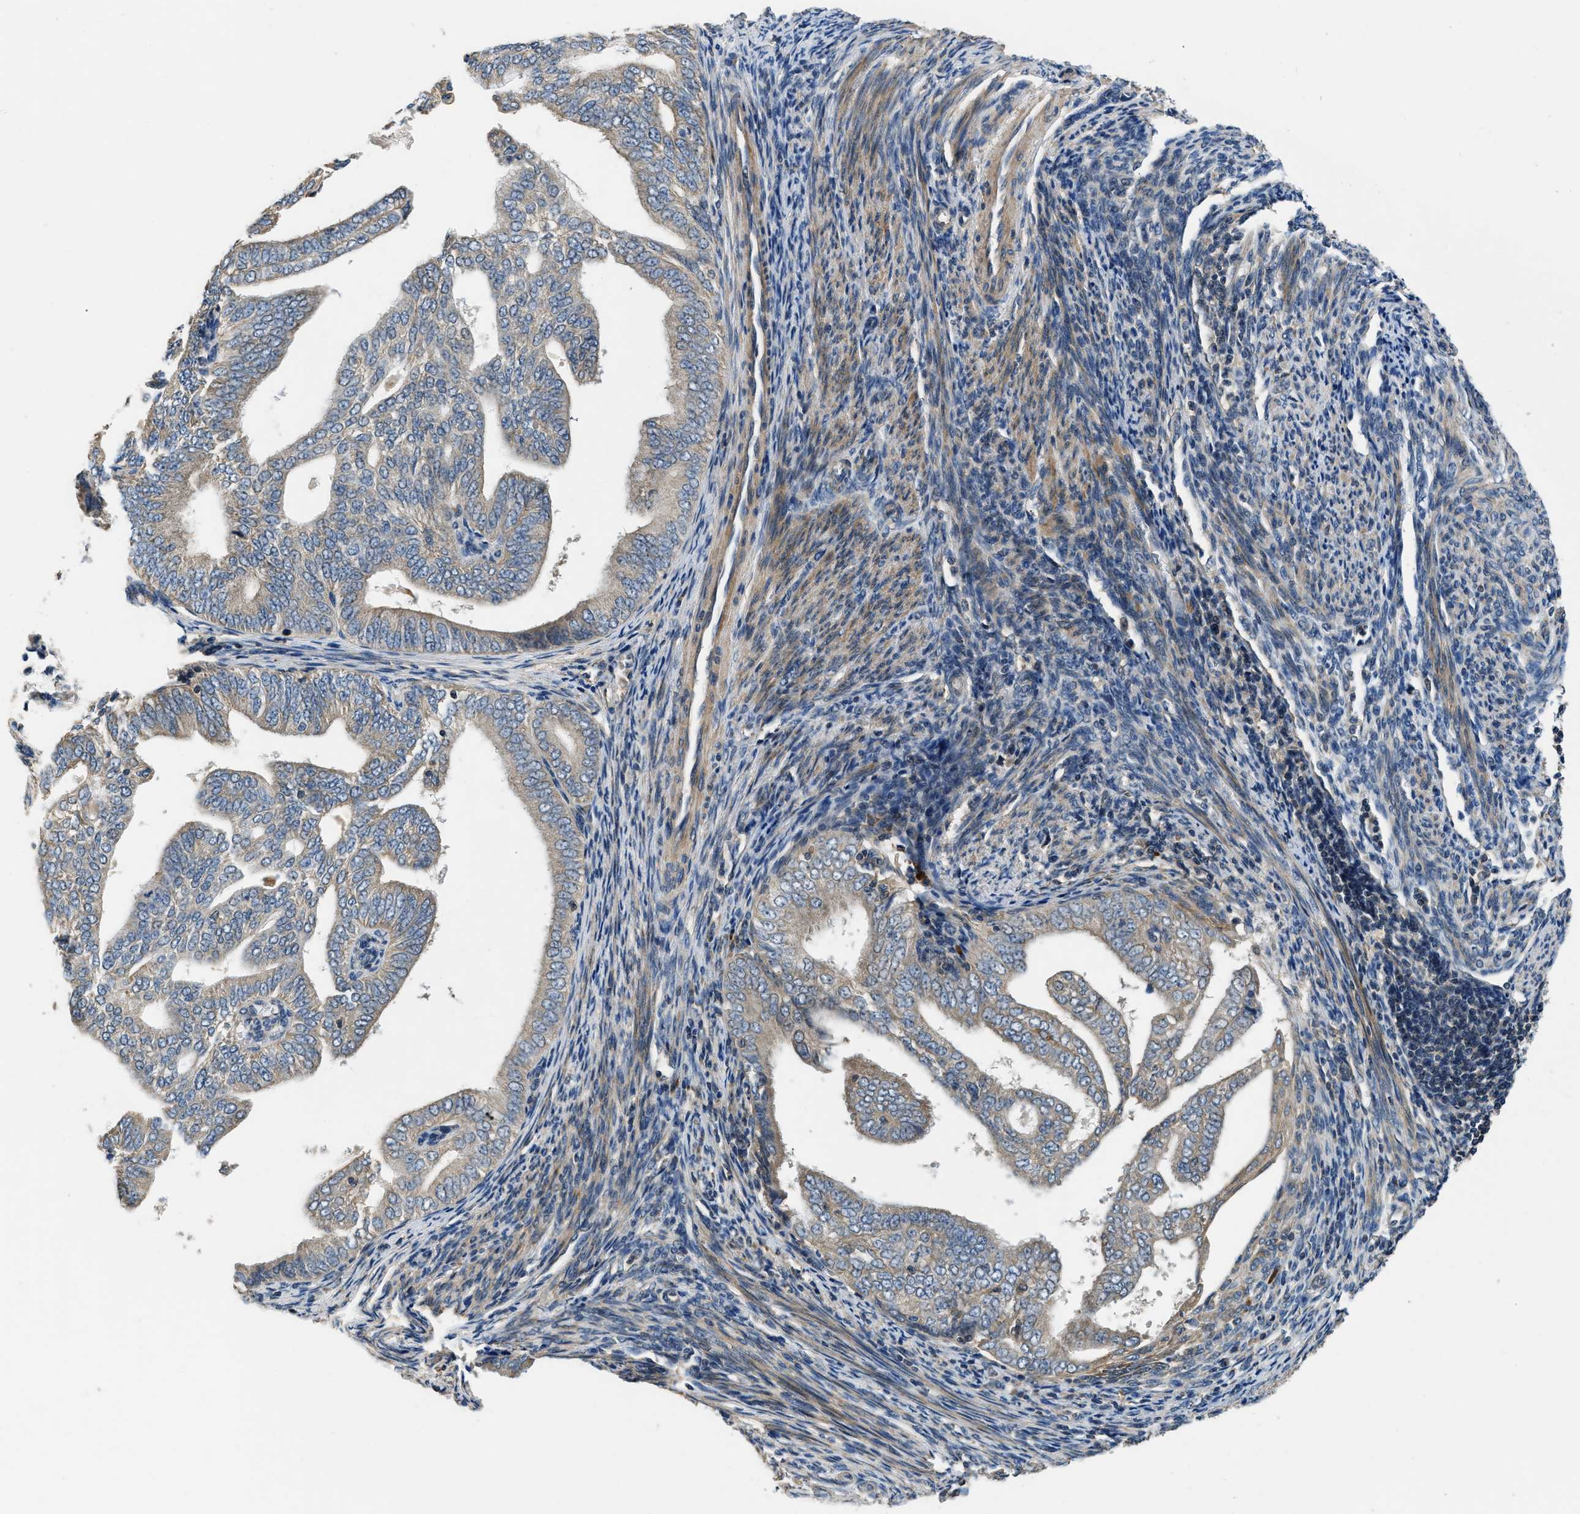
{"staining": {"intensity": "weak", "quantity": ">75%", "location": "cytoplasmic/membranous"}, "tissue": "endometrial cancer", "cell_type": "Tumor cells", "image_type": "cancer", "snomed": [{"axis": "morphology", "description": "Adenocarcinoma, NOS"}, {"axis": "topography", "description": "Endometrium"}], "caption": "Immunohistochemistry (IHC) staining of endometrial cancer, which shows low levels of weak cytoplasmic/membranous staining in approximately >75% of tumor cells indicating weak cytoplasmic/membranous protein positivity. The staining was performed using DAB (brown) for protein detection and nuclei were counterstained in hematoxylin (blue).", "gene": "SSH2", "patient": {"sex": "female", "age": 58}}